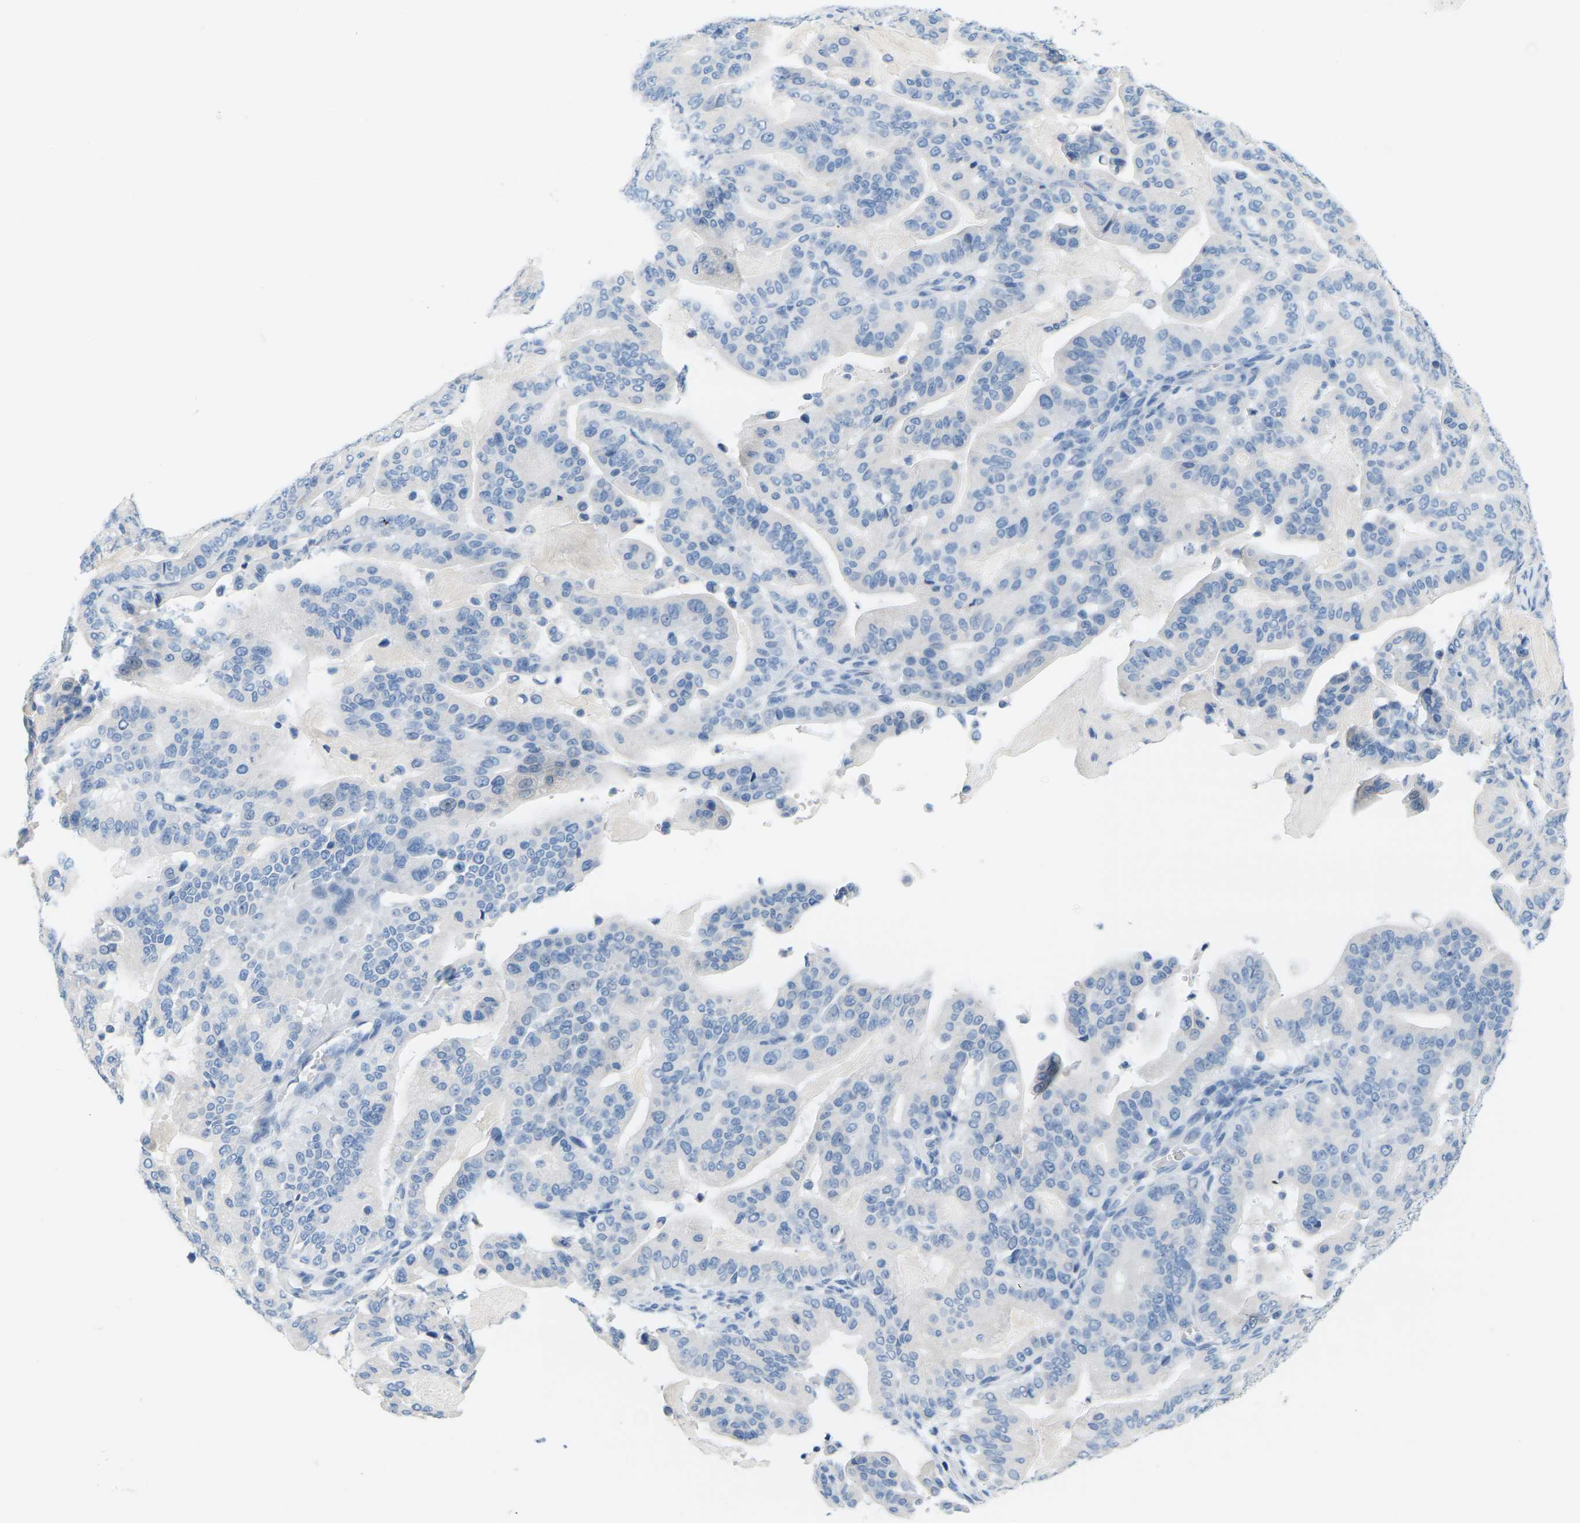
{"staining": {"intensity": "negative", "quantity": "none", "location": "none"}, "tissue": "pancreatic cancer", "cell_type": "Tumor cells", "image_type": "cancer", "snomed": [{"axis": "morphology", "description": "Adenocarcinoma, NOS"}, {"axis": "topography", "description": "Pancreas"}], "caption": "This is a photomicrograph of IHC staining of pancreatic adenocarcinoma, which shows no positivity in tumor cells.", "gene": "SLC12A1", "patient": {"sex": "male", "age": 63}}